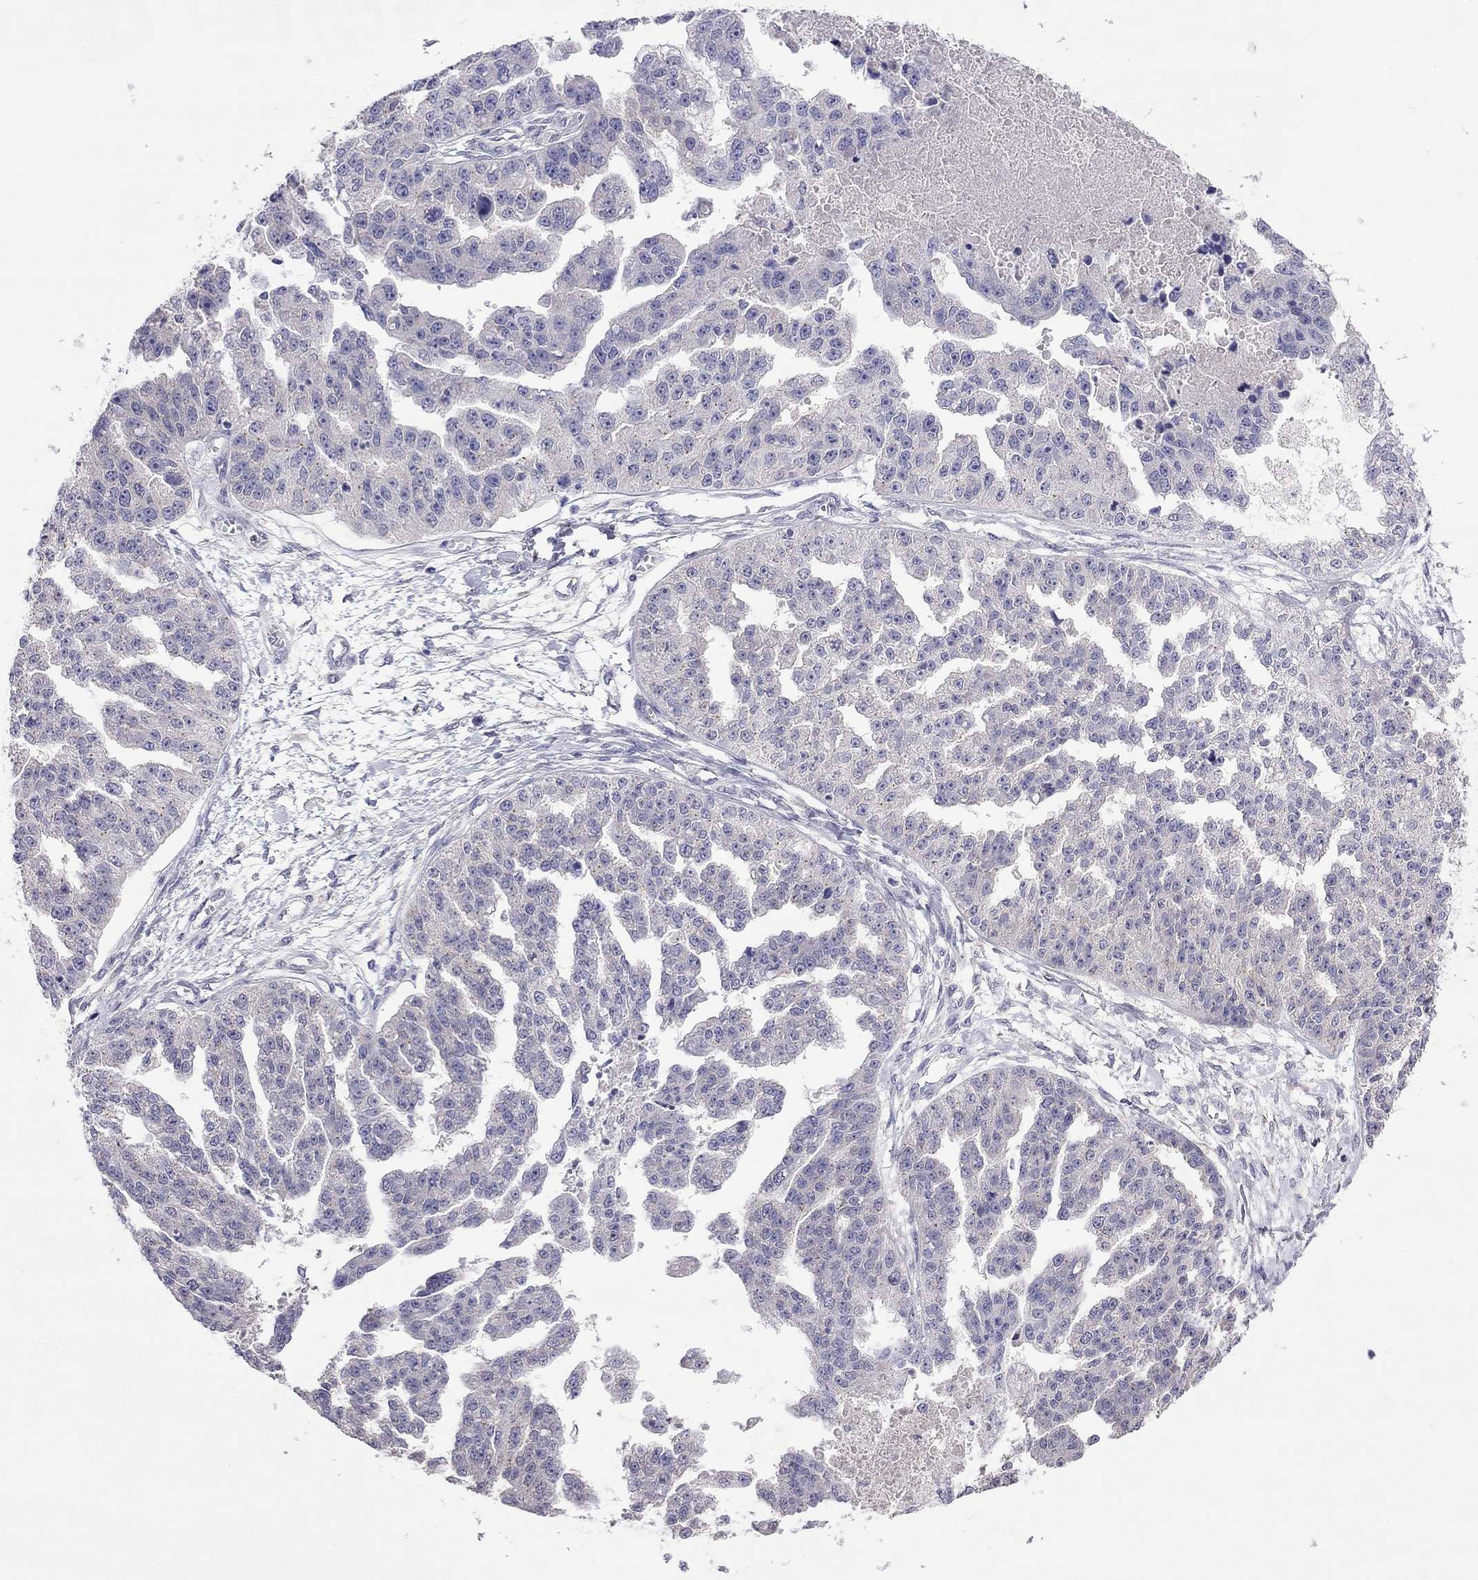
{"staining": {"intensity": "negative", "quantity": "none", "location": "none"}, "tissue": "ovarian cancer", "cell_type": "Tumor cells", "image_type": "cancer", "snomed": [{"axis": "morphology", "description": "Cystadenocarcinoma, serous, NOS"}, {"axis": "topography", "description": "Ovary"}], "caption": "This is an immunohistochemistry image of serous cystadenocarcinoma (ovarian). There is no positivity in tumor cells.", "gene": "WNK3", "patient": {"sex": "female", "age": 58}}